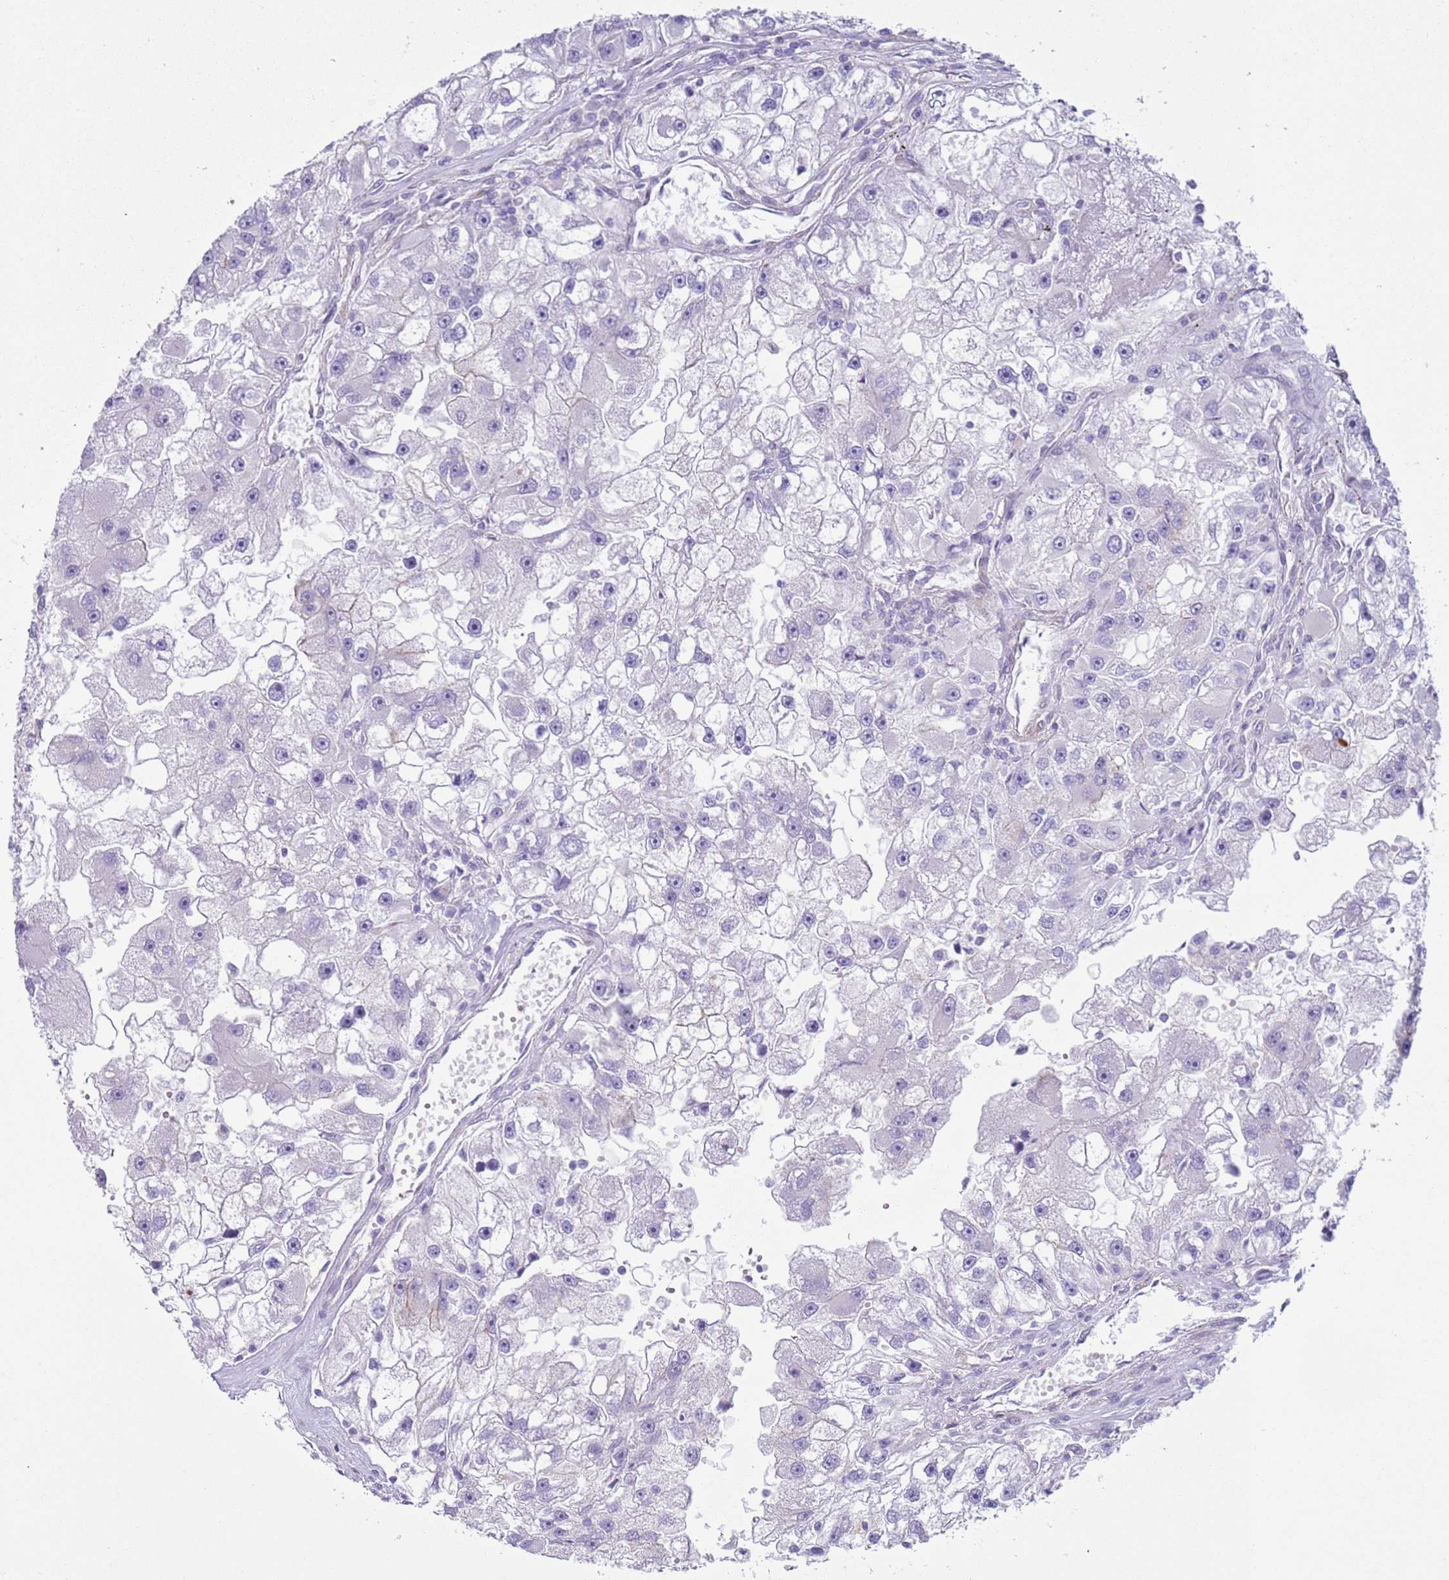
{"staining": {"intensity": "negative", "quantity": "none", "location": "none"}, "tissue": "renal cancer", "cell_type": "Tumor cells", "image_type": "cancer", "snomed": [{"axis": "morphology", "description": "Adenocarcinoma, NOS"}, {"axis": "topography", "description": "Kidney"}], "caption": "An IHC micrograph of renal adenocarcinoma is shown. There is no staining in tumor cells of renal adenocarcinoma. (DAB (3,3'-diaminobenzidine) immunohistochemistry (IHC) visualized using brightfield microscopy, high magnification).", "gene": "HEATR1", "patient": {"sex": "male", "age": 63}}